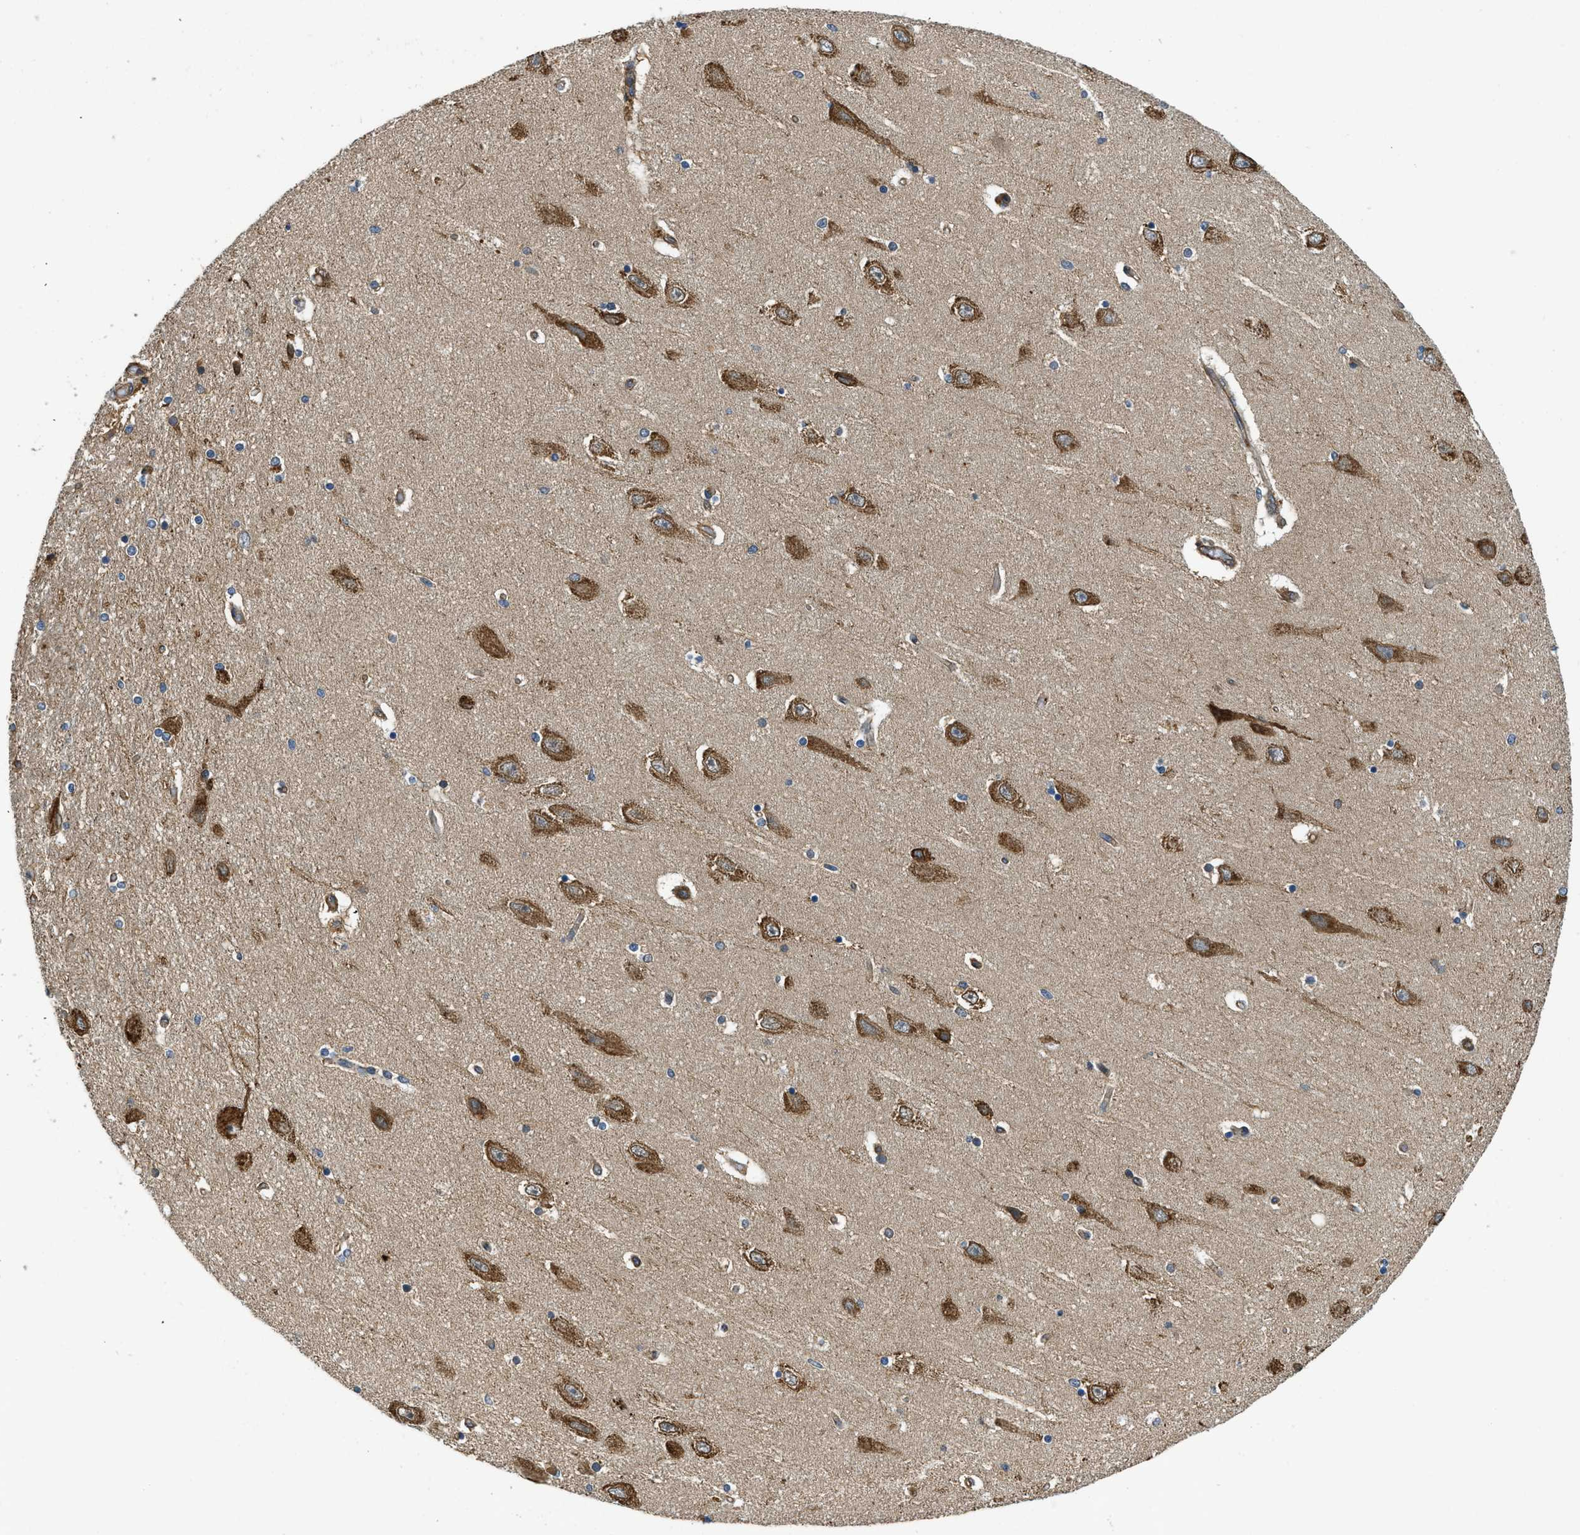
{"staining": {"intensity": "moderate", "quantity": "<25%", "location": "cytoplasmic/membranous"}, "tissue": "hippocampus", "cell_type": "Glial cells", "image_type": "normal", "snomed": [{"axis": "morphology", "description": "Normal tissue, NOS"}, {"axis": "topography", "description": "Hippocampus"}], "caption": "High-magnification brightfield microscopy of benign hippocampus stained with DAB (brown) and counterstained with hematoxylin (blue). glial cells exhibit moderate cytoplasmic/membranous expression is identified in about<25% of cells.", "gene": "CGN", "patient": {"sex": "female", "age": 54}}